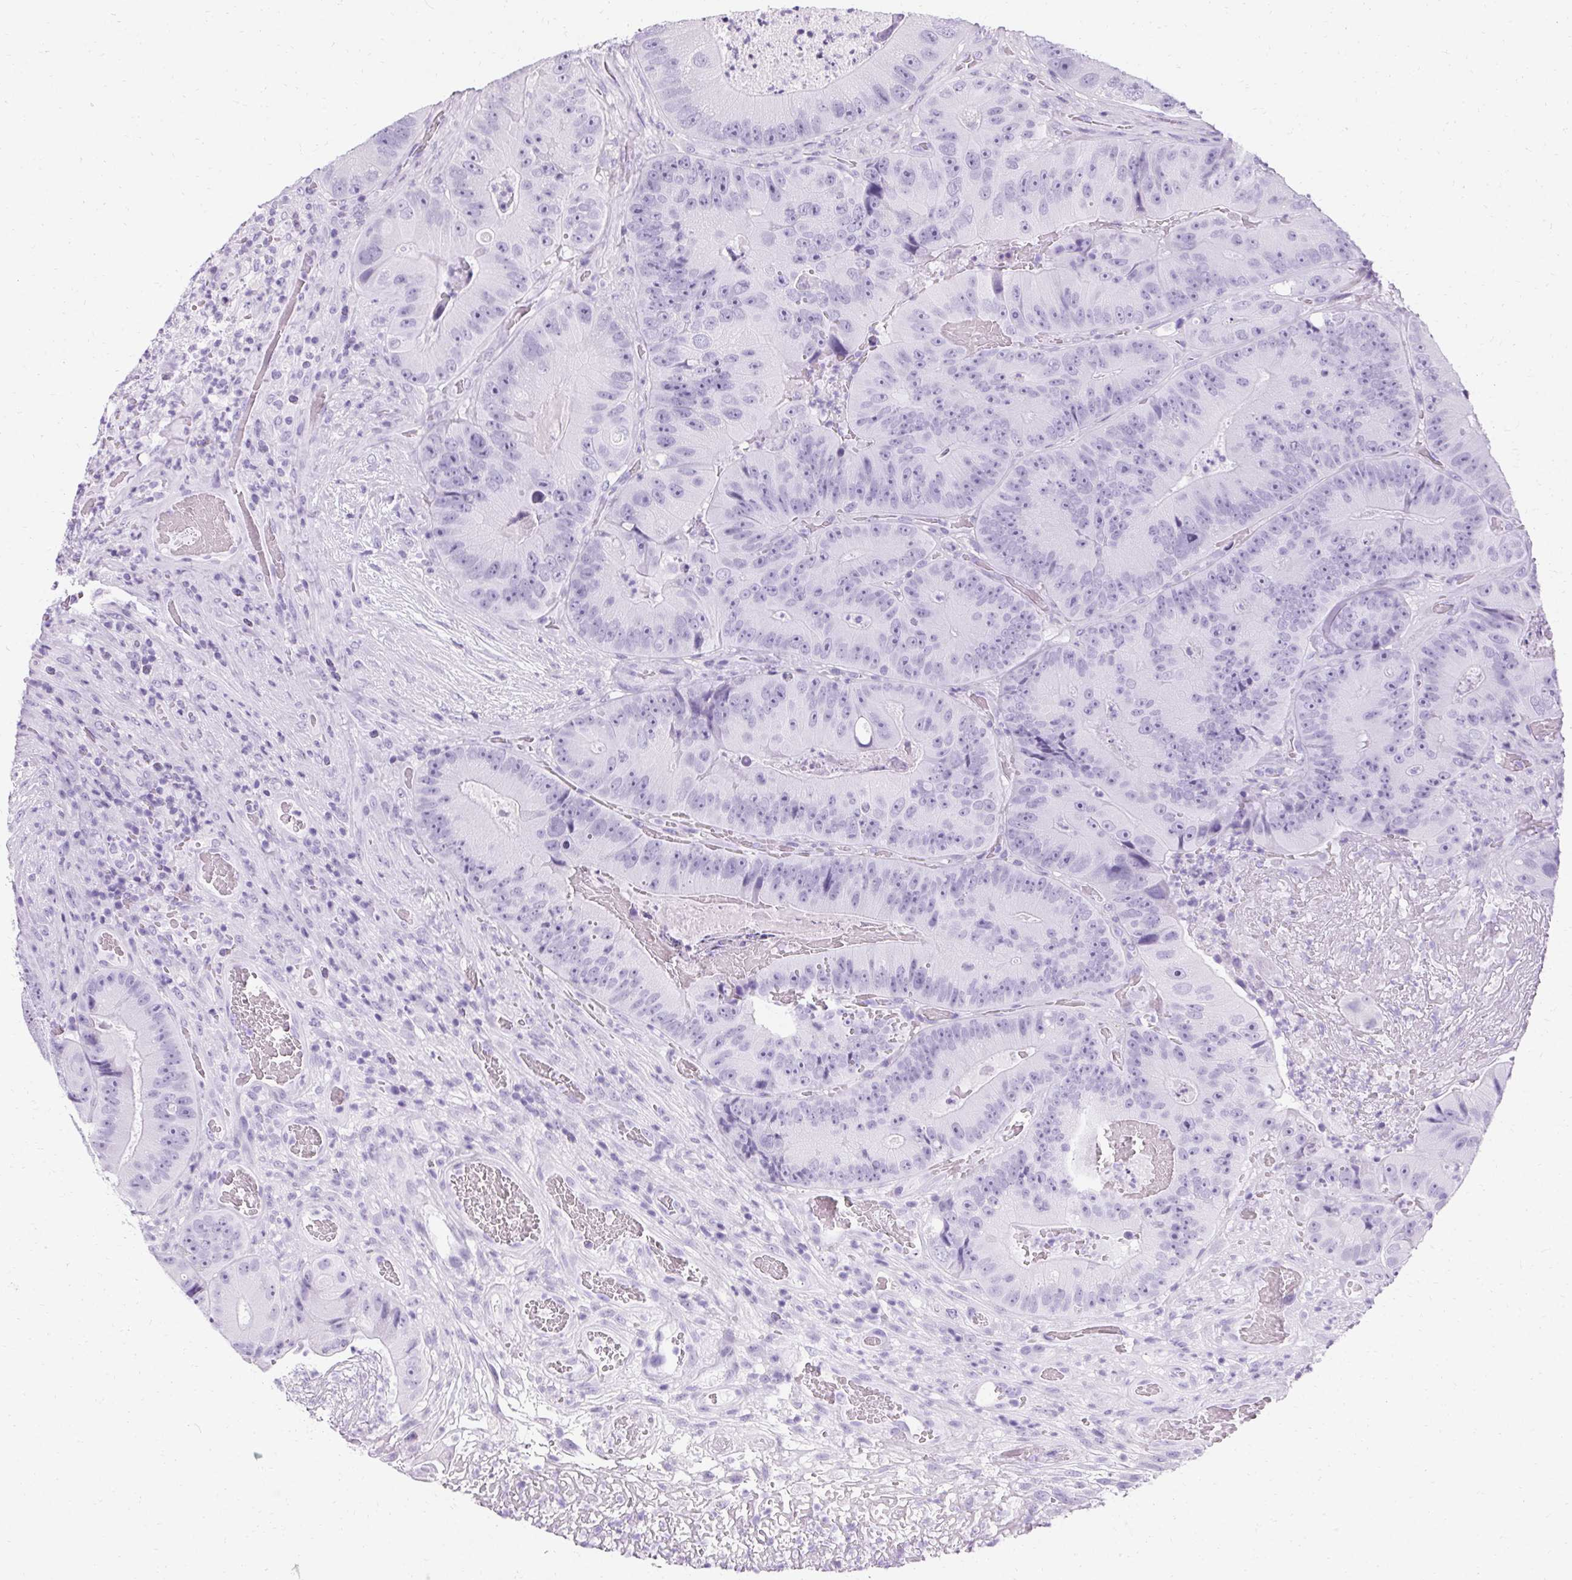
{"staining": {"intensity": "negative", "quantity": "none", "location": "none"}, "tissue": "colorectal cancer", "cell_type": "Tumor cells", "image_type": "cancer", "snomed": [{"axis": "morphology", "description": "Adenocarcinoma, NOS"}, {"axis": "topography", "description": "Colon"}], "caption": "The micrograph reveals no staining of tumor cells in adenocarcinoma (colorectal).", "gene": "ASGR2", "patient": {"sex": "female", "age": 86}}